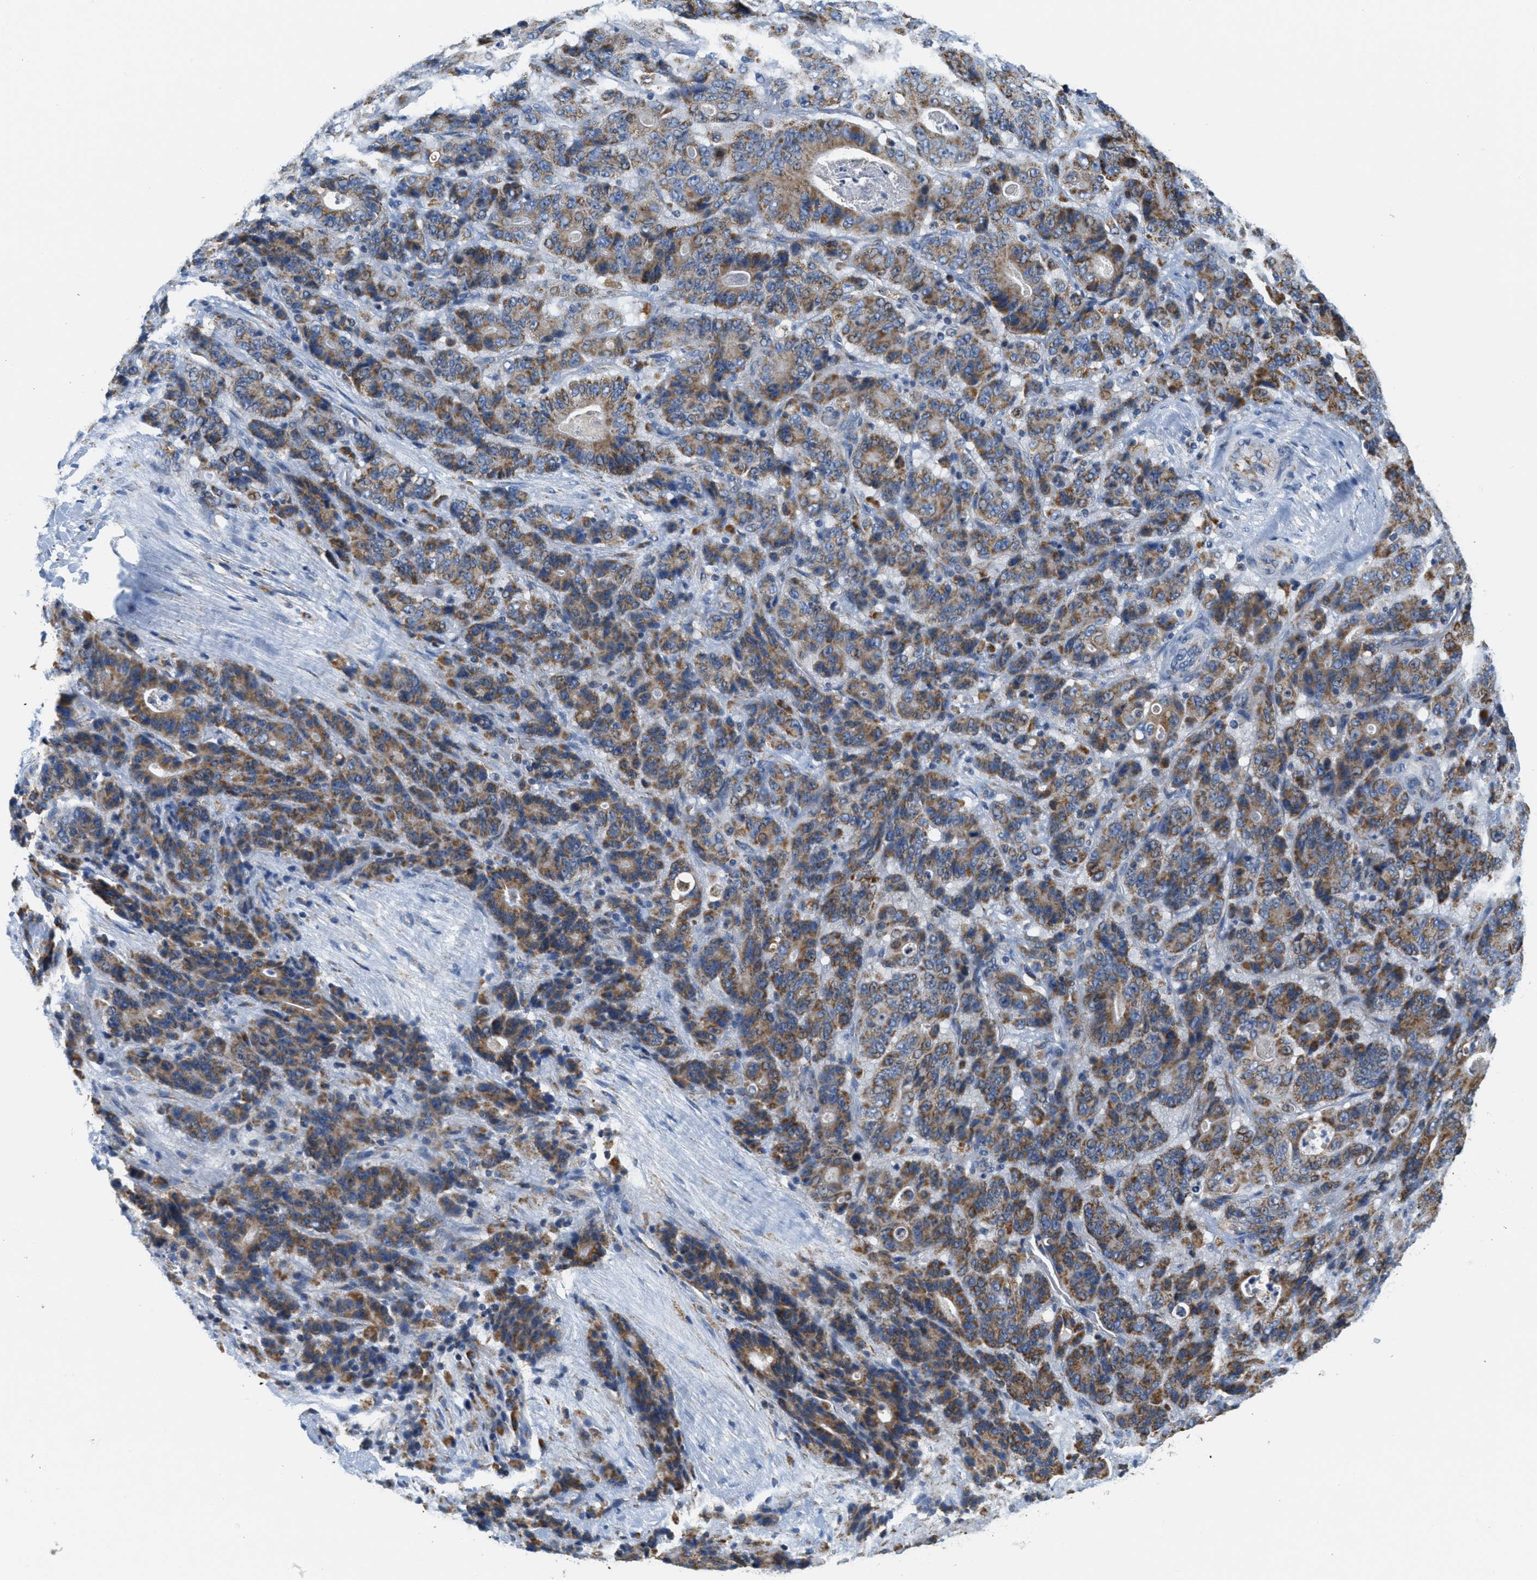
{"staining": {"intensity": "moderate", "quantity": ">75%", "location": "cytoplasmic/membranous"}, "tissue": "stomach cancer", "cell_type": "Tumor cells", "image_type": "cancer", "snomed": [{"axis": "morphology", "description": "Adenocarcinoma, NOS"}, {"axis": "topography", "description": "Stomach"}], "caption": "Stomach cancer (adenocarcinoma) stained with a brown dye shows moderate cytoplasmic/membranous positive positivity in approximately >75% of tumor cells.", "gene": "KCNJ5", "patient": {"sex": "female", "age": 73}}